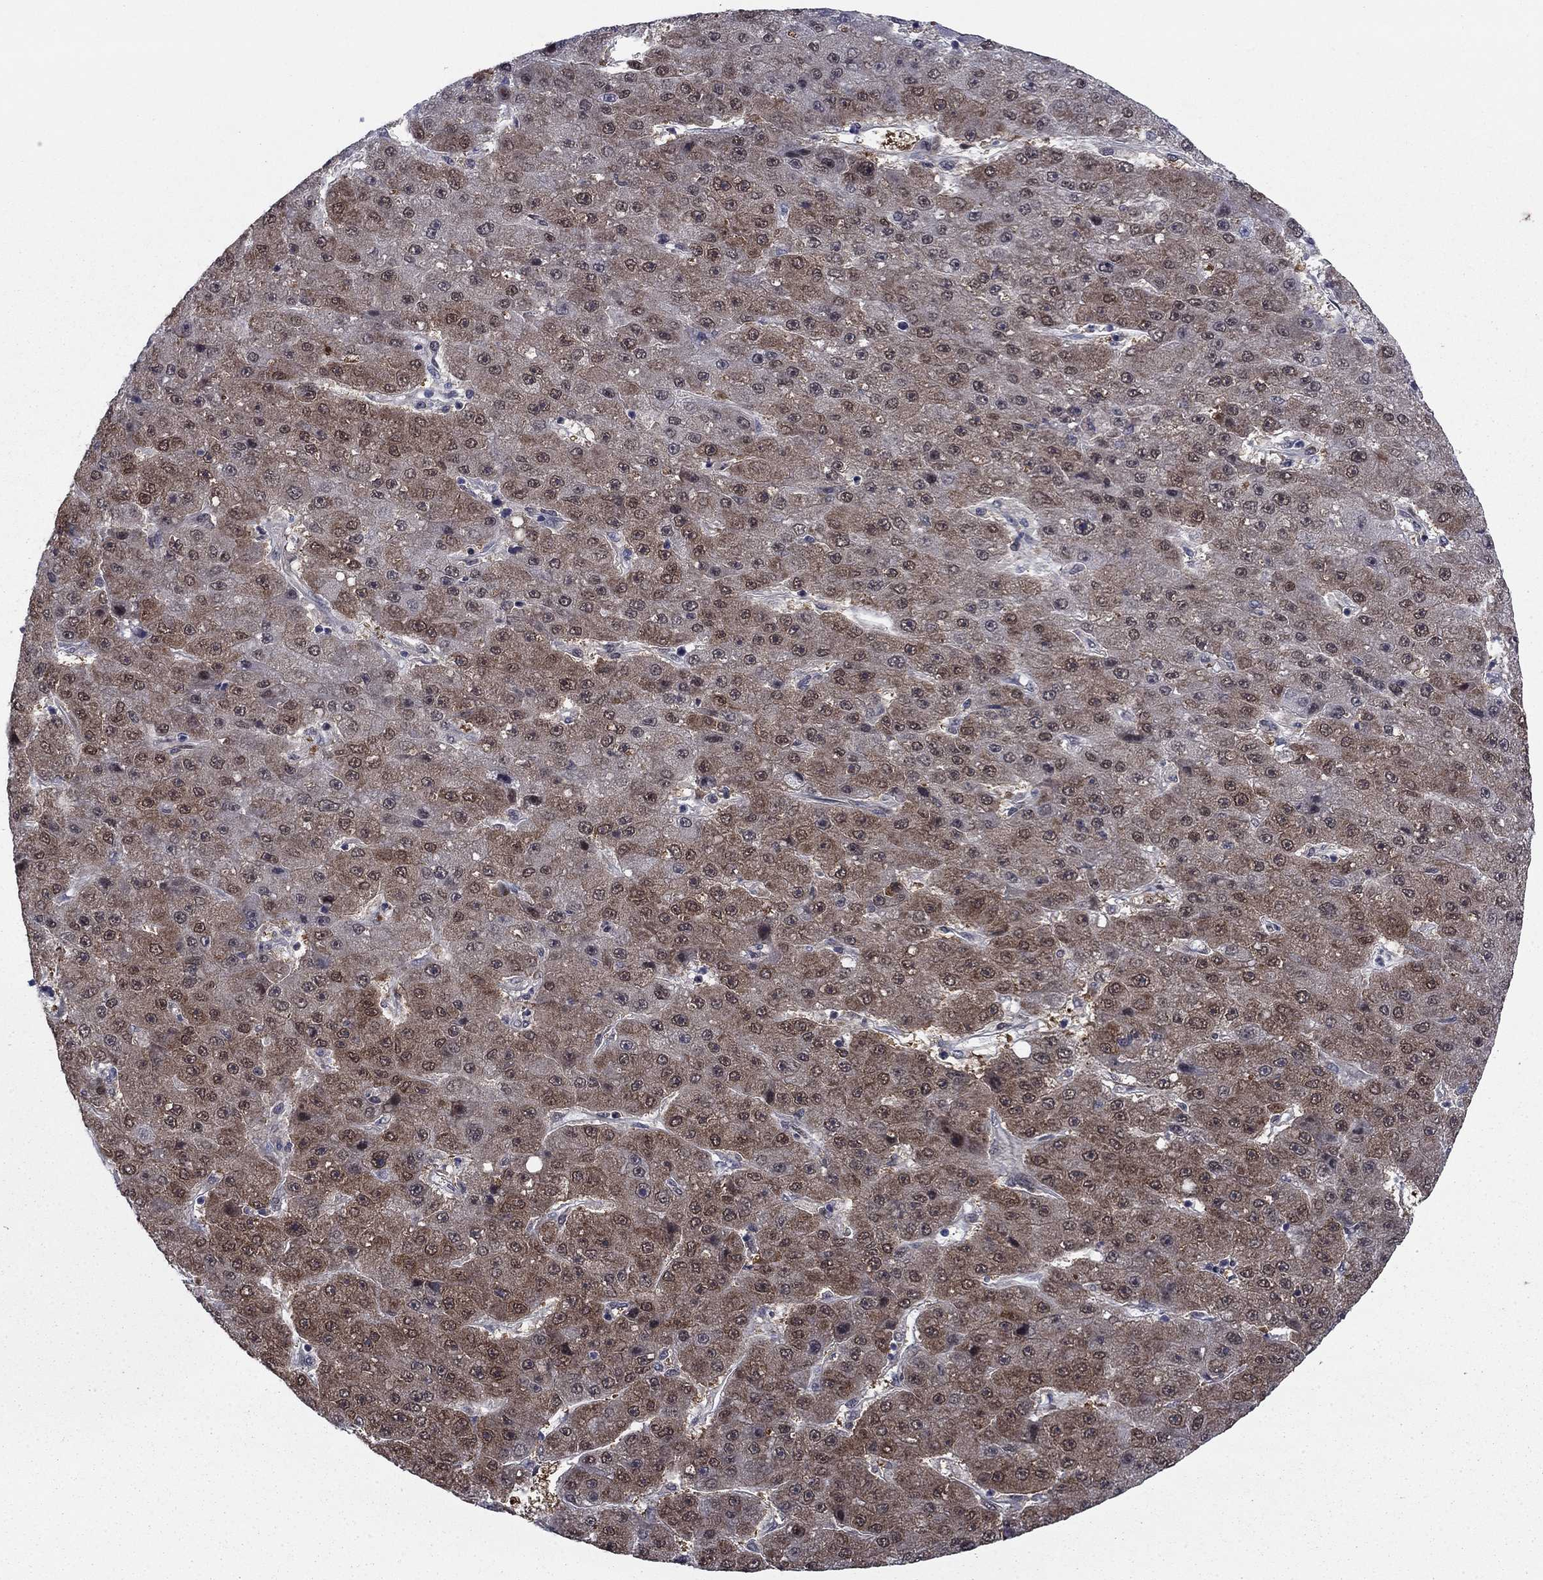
{"staining": {"intensity": "moderate", "quantity": "<25%", "location": "cytoplasmic/membranous"}, "tissue": "liver cancer", "cell_type": "Tumor cells", "image_type": "cancer", "snomed": [{"axis": "morphology", "description": "Carcinoma, Hepatocellular, NOS"}, {"axis": "topography", "description": "Liver"}], "caption": "High-power microscopy captured an IHC micrograph of liver cancer, revealing moderate cytoplasmic/membranous expression in approximately <25% of tumor cells.", "gene": "FKBP4", "patient": {"sex": "male", "age": 67}}